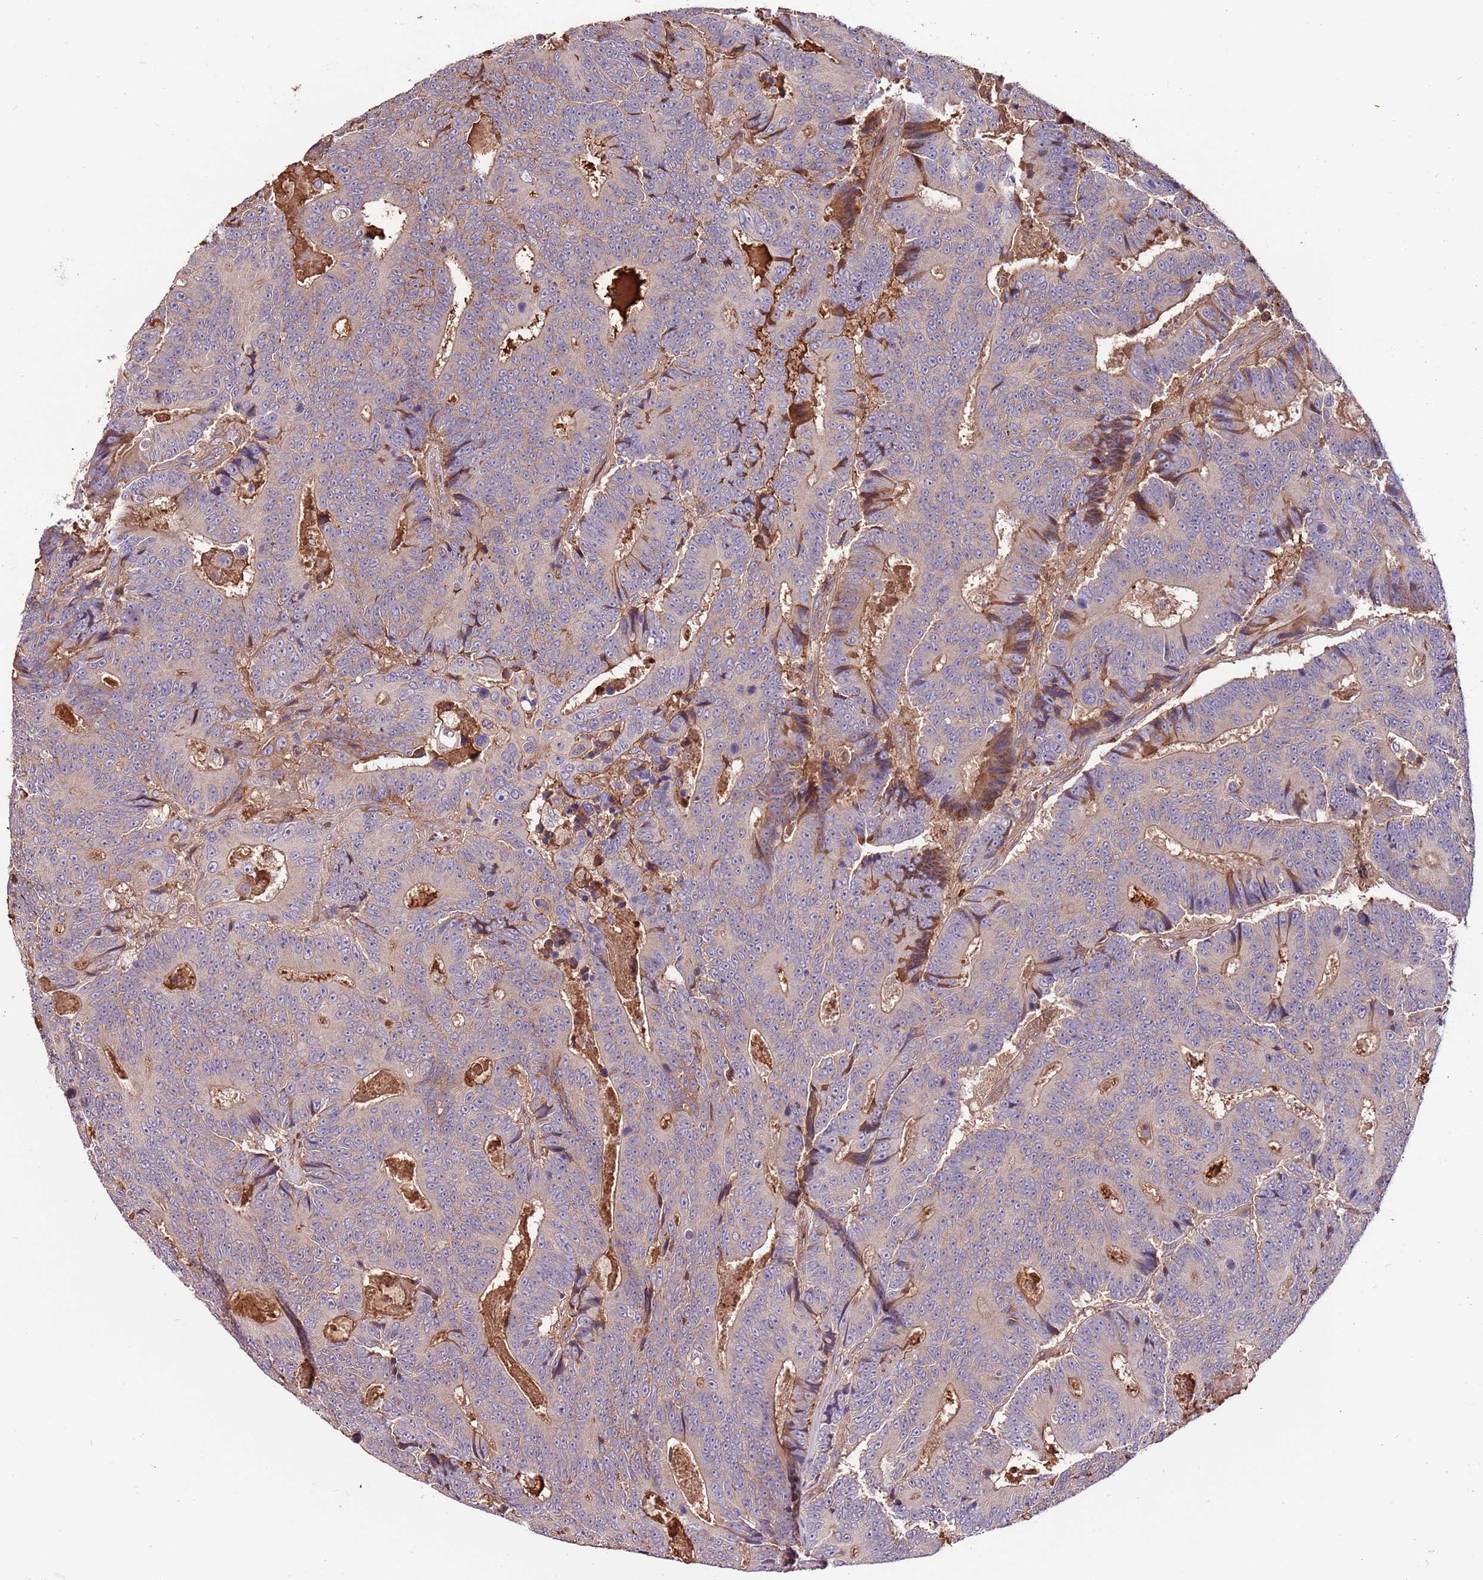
{"staining": {"intensity": "moderate", "quantity": "25%-75%", "location": "cytoplasmic/membranous"}, "tissue": "colorectal cancer", "cell_type": "Tumor cells", "image_type": "cancer", "snomed": [{"axis": "morphology", "description": "Adenocarcinoma, NOS"}, {"axis": "topography", "description": "Colon"}], "caption": "IHC micrograph of neoplastic tissue: human colorectal cancer (adenocarcinoma) stained using immunohistochemistry displays medium levels of moderate protein expression localized specifically in the cytoplasmic/membranous of tumor cells, appearing as a cytoplasmic/membranous brown color.", "gene": "DENR", "patient": {"sex": "male", "age": 83}}